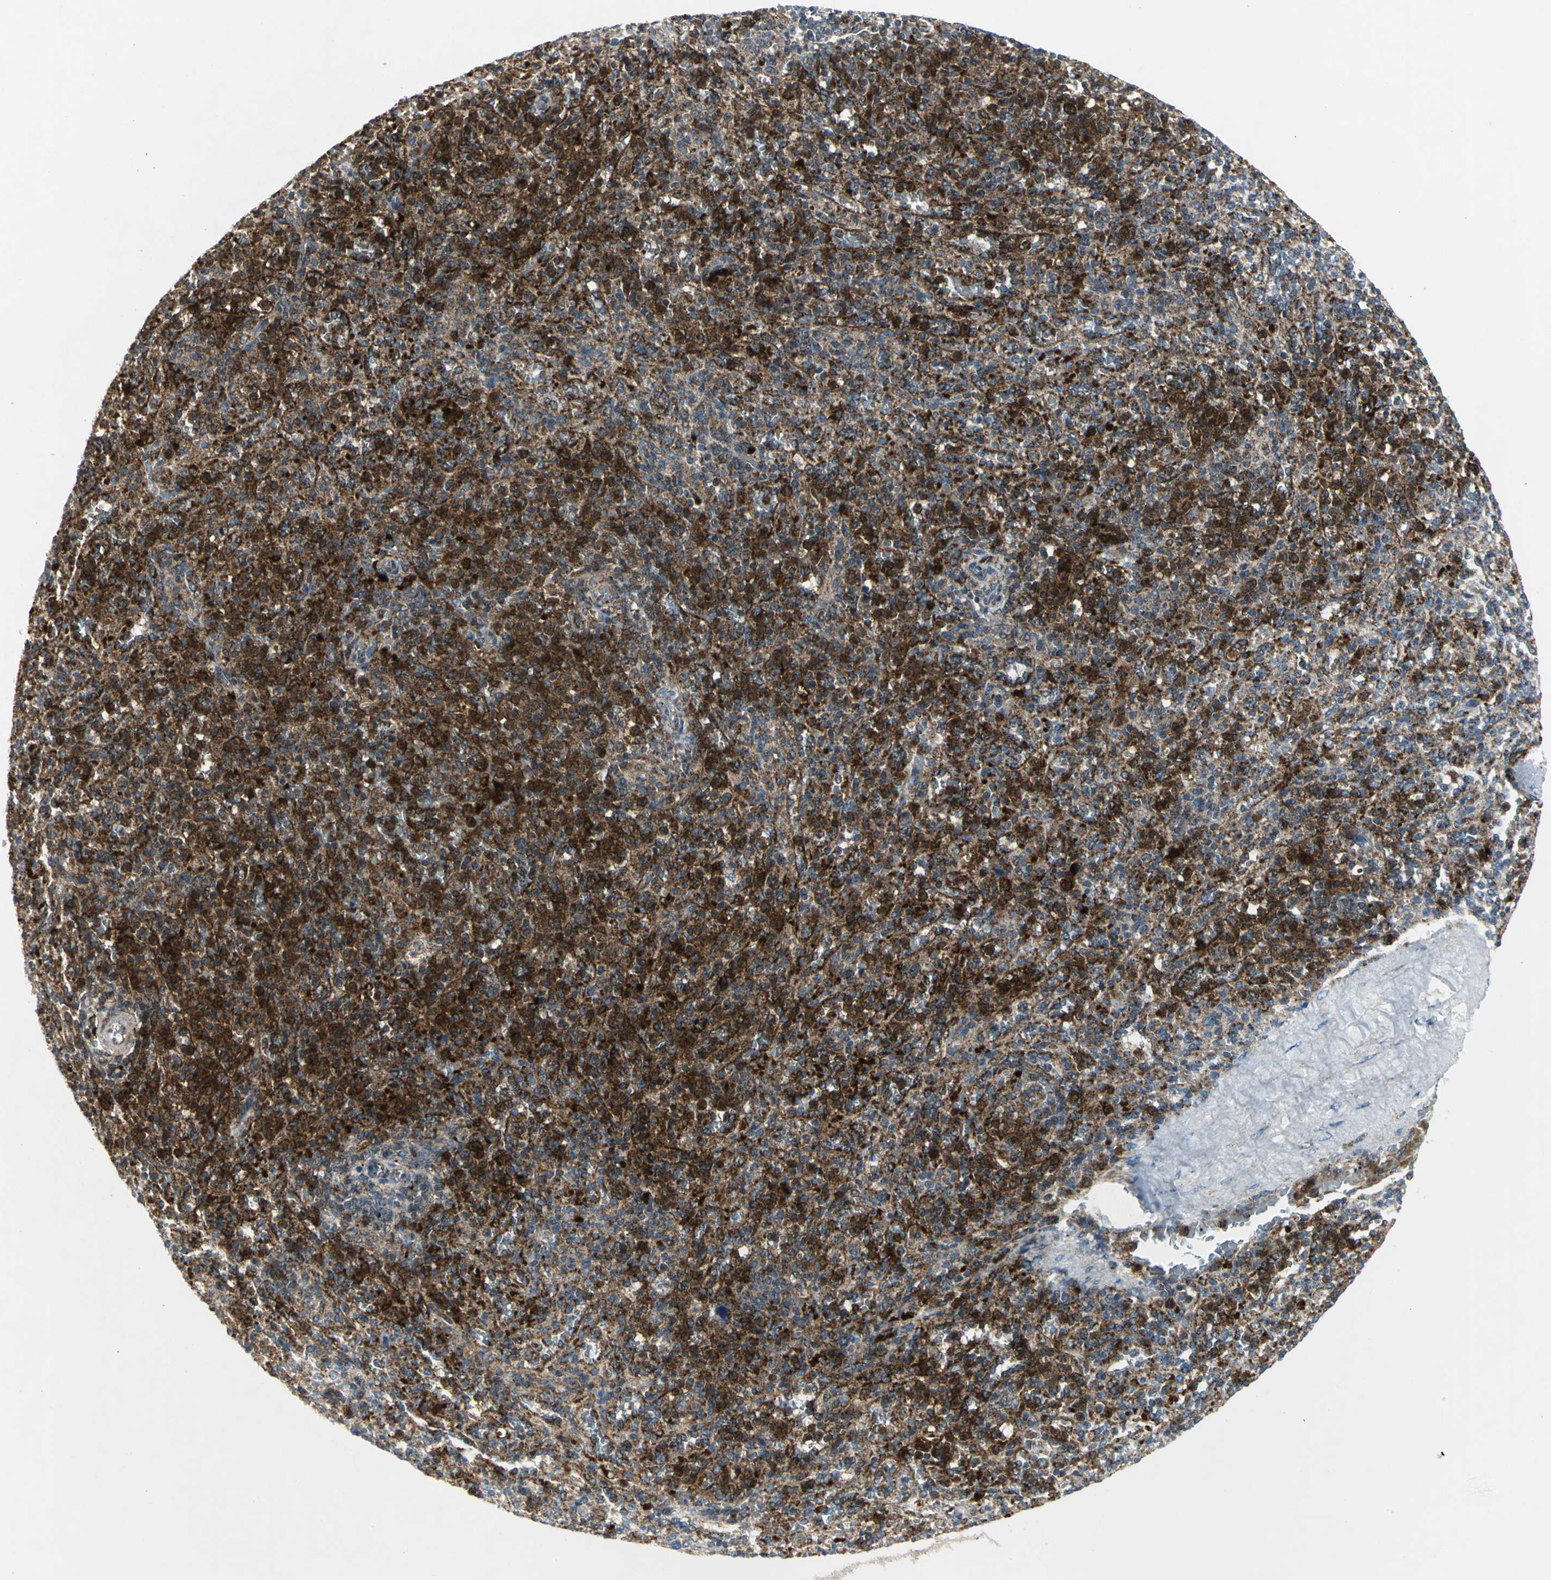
{"staining": {"intensity": "strong", "quantity": ">75%", "location": "cytoplasmic/membranous"}, "tissue": "spleen", "cell_type": "Cells in red pulp", "image_type": "normal", "snomed": [{"axis": "morphology", "description": "Normal tissue, NOS"}, {"axis": "topography", "description": "Spleen"}], "caption": "This photomicrograph displays immunohistochemistry (IHC) staining of benign human spleen, with high strong cytoplasmic/membranous expression in about >75% of cells in red pulp.", "gene": "SPPL2B", "patient": {"sex": "male", "age": 36}}